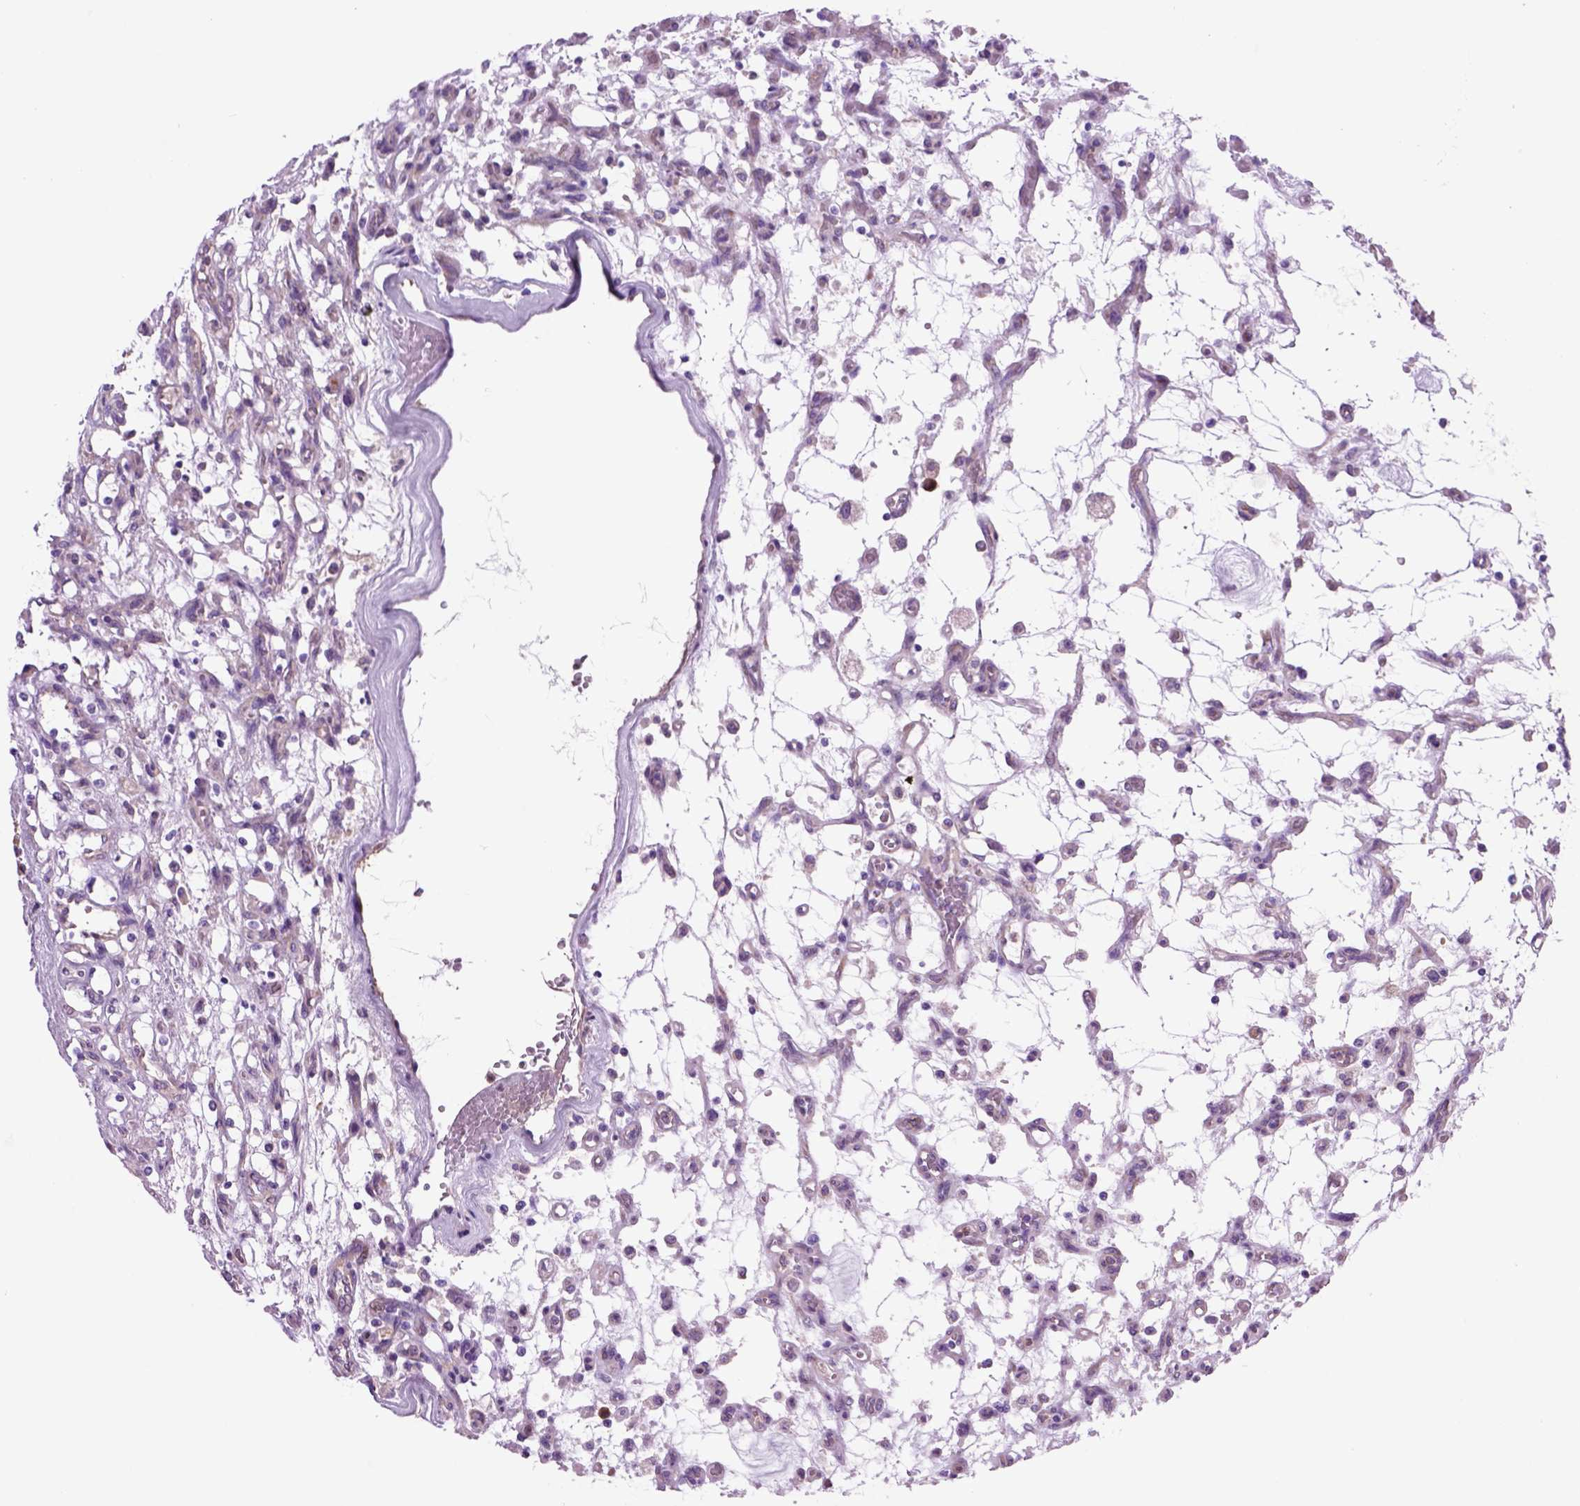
{"staining": {"intensity": "negative", "quantity": "none", "location": "none"}, "tissue": "renal cancer", "cell_type": "Tumor cells", "image_type": "cancer", "snomed": [{"axis": "morphology", "description": "Adenocarcinoma, NOS"}, {"axis": "topography", "description": "Kidney"}], "caption": "High magnification brightfield microscopy of renal cancer stained with DAB (brown) and counterstained with hematoxylin (blue): tumor cells show no significant positivity.", "gene": "PIAS3", "patient": {"sex": "female", "age": 69}}